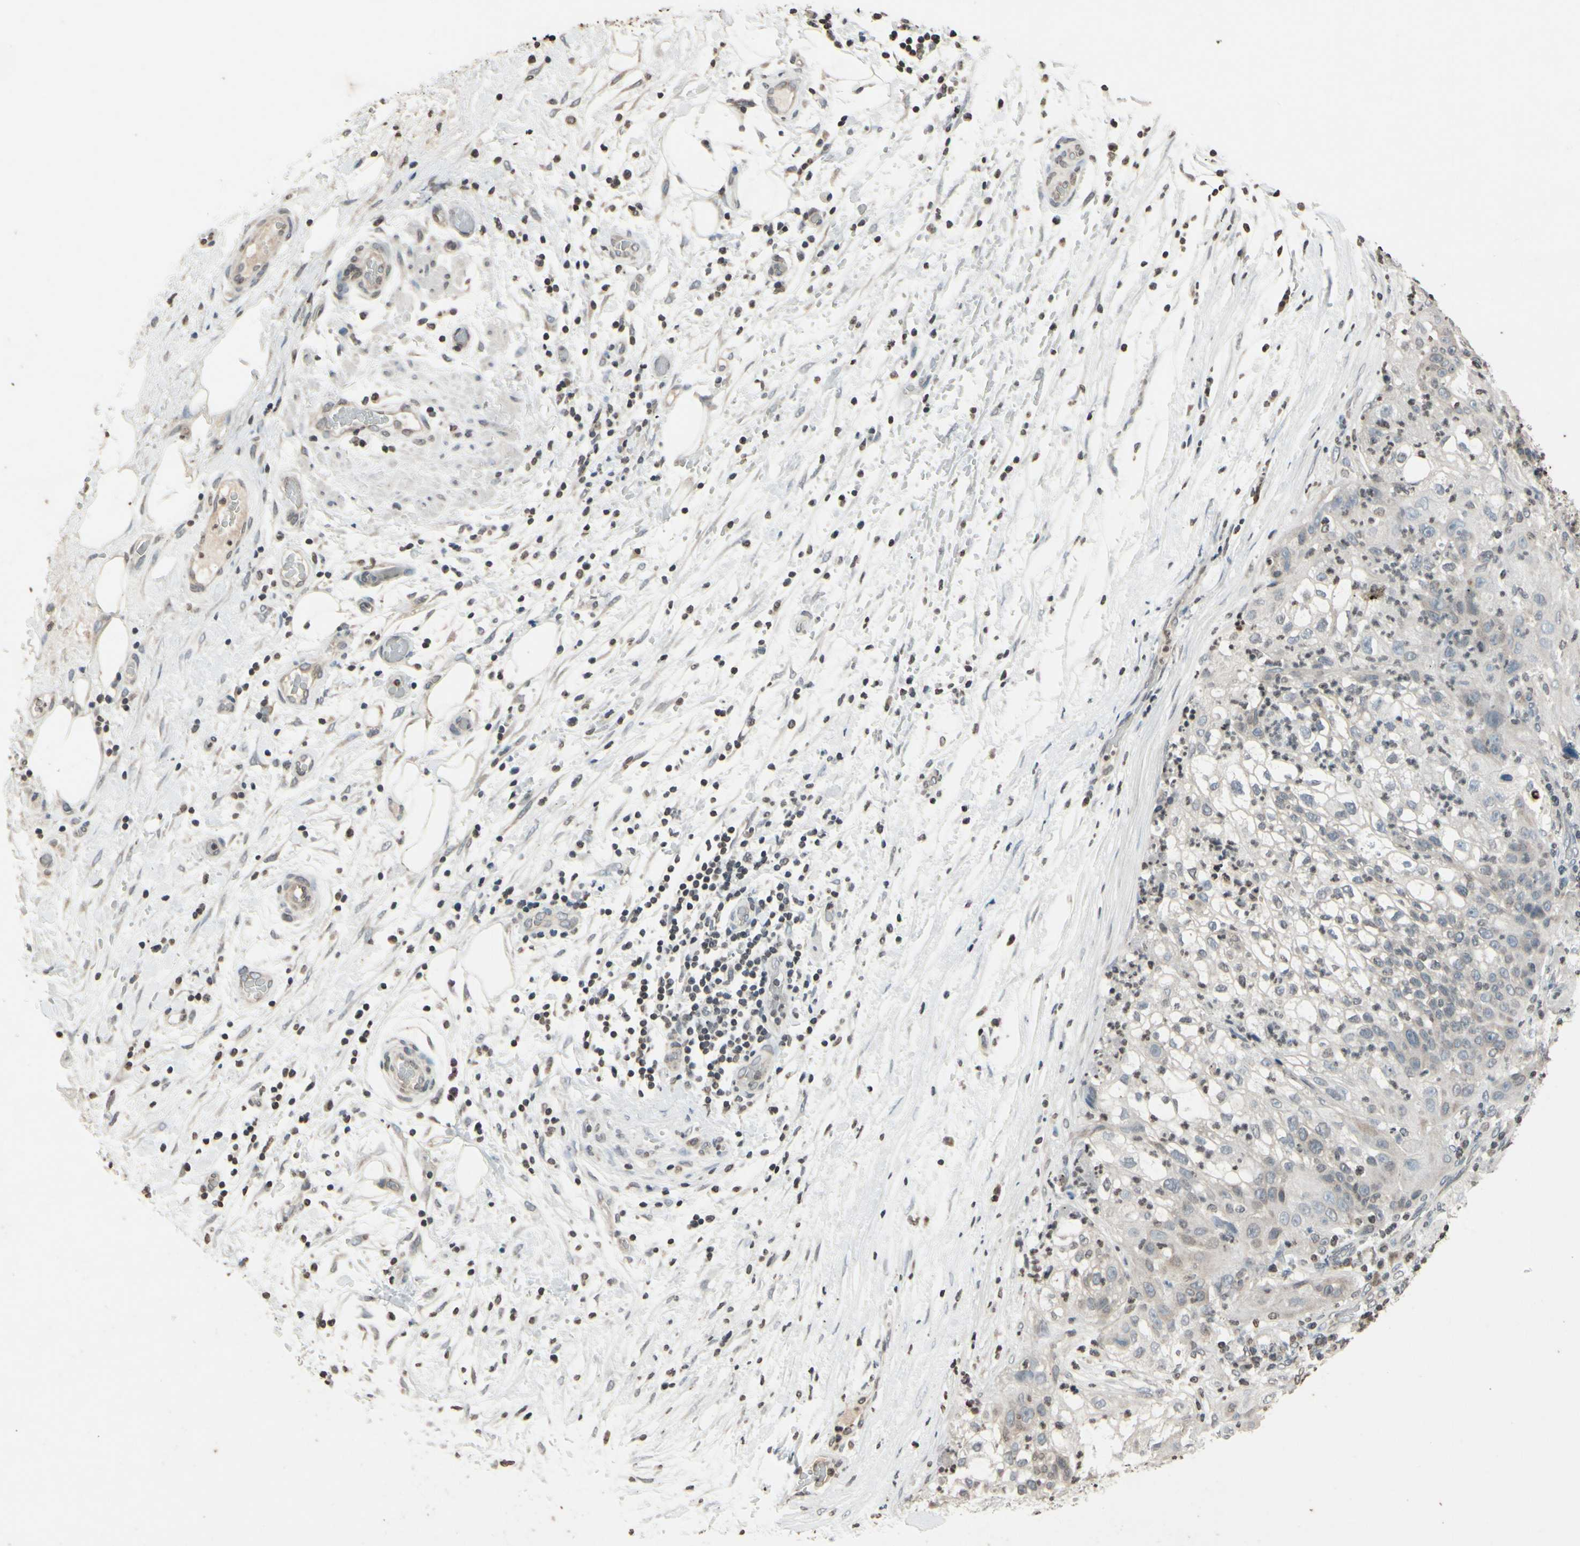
{"staining": {"intensity": "weak", "quantity": ">75%", "location": "cytoplasmic/membranous"}, "tissue": "lung cancer", "cell_type": "Tumor cells", "image_type": "cancer", "snomed": [{"axis": "morphology", "description": "Inflammation, NOS"}, {"axis": "morphology", "description": "Squamous cell carcinoma, NOS"}, {"axis": "topography", "description": "Lymph node"}, {"axis": "topography", "description": "Soft tissue"}, {"axis": "topography", "description": "Lung"}], "caption": "Immunohistochemical staining of squamous cell carcinoma (lung) shows low levels of weak cytoplasmic/membranous positivity in approximately >75% of tumor cells.", "gene": "CLDN11", "patient": {"sex": "male", "age": 66}}